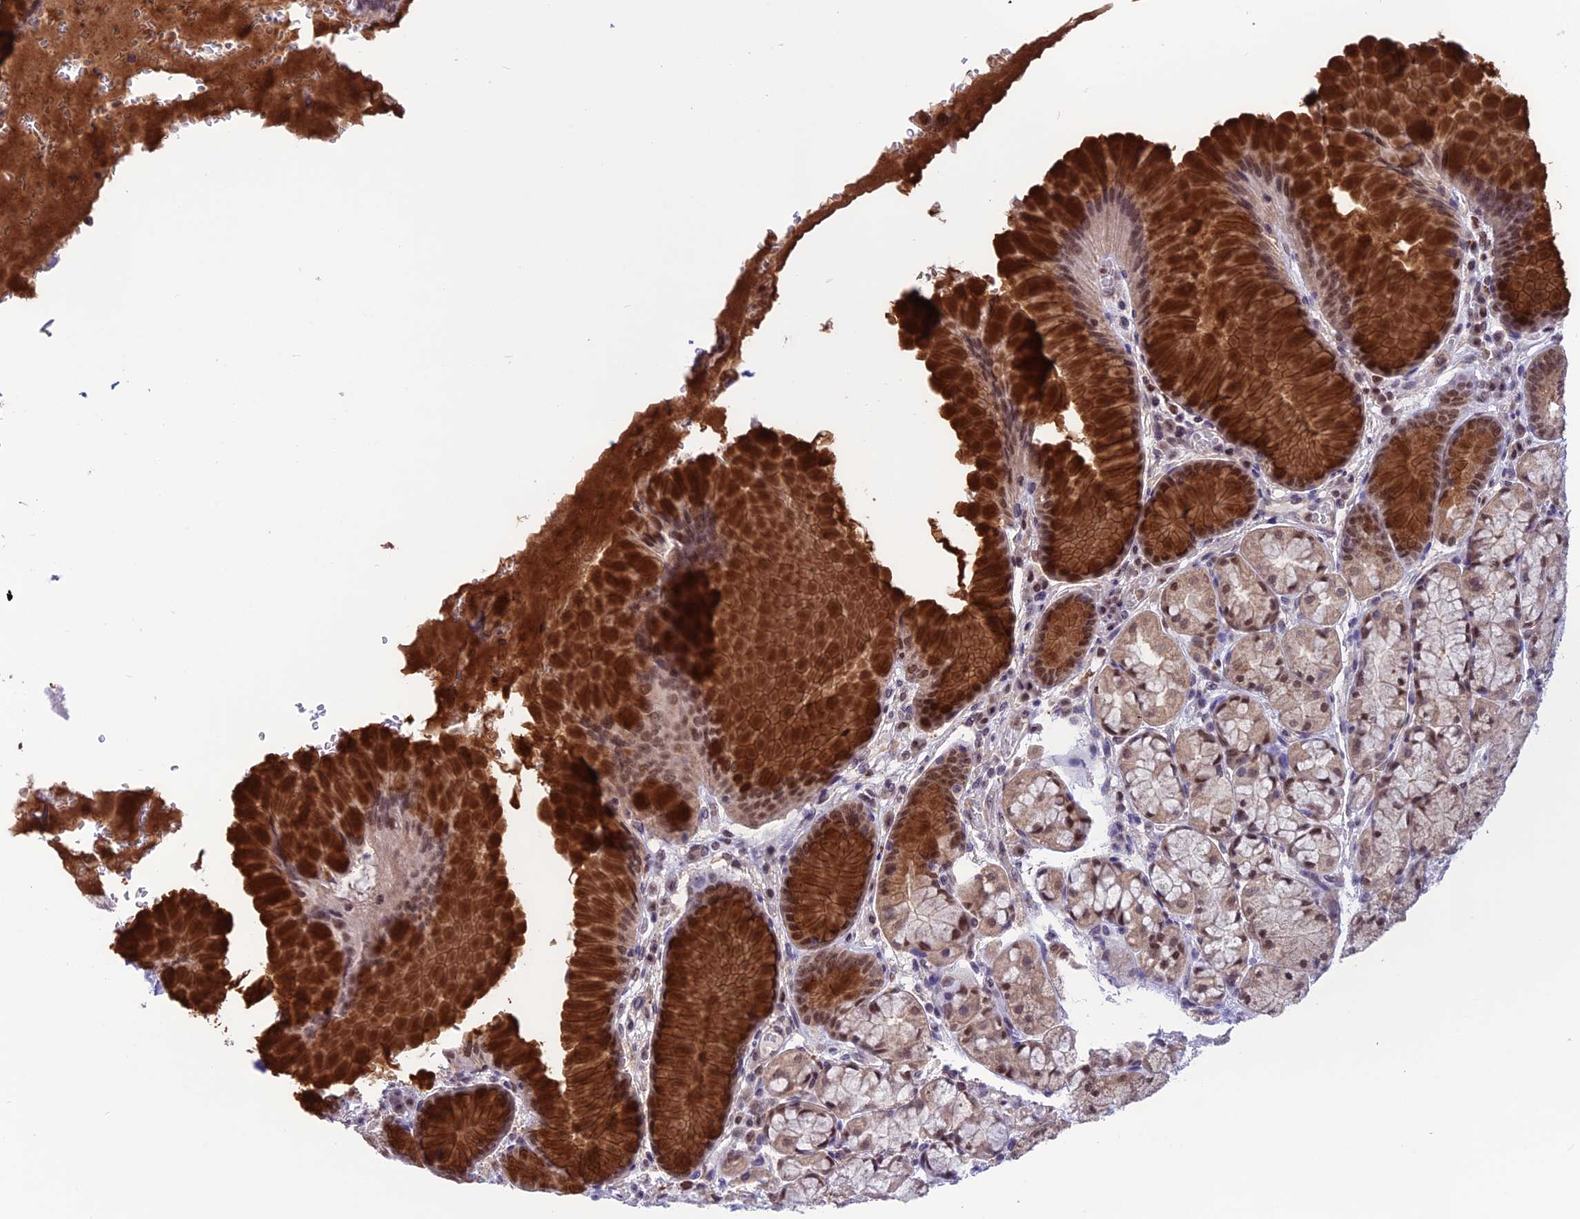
{"staining": {"intensity": "strong", "quantity": "25%-75%", "location": "cytoplasmic/membranous,nuclear"}, "tissue": "stomach", "cell_type": "Glandular cells", "image_type": "normal", "snomed": [{"axis": "morphology", "description": "Normal tissue, NOS"}, {"axis": "topography", "description": "Stomach"}], "caption": "Approximately 25%-75% of glandular cells in normal human stomach display strong cytoplasmic/membranous,nuclear protein expression as visualized by brown immunohistochemical staining.", "gene": "MIS12", "patient": {"sex": "male", "age": 63}}